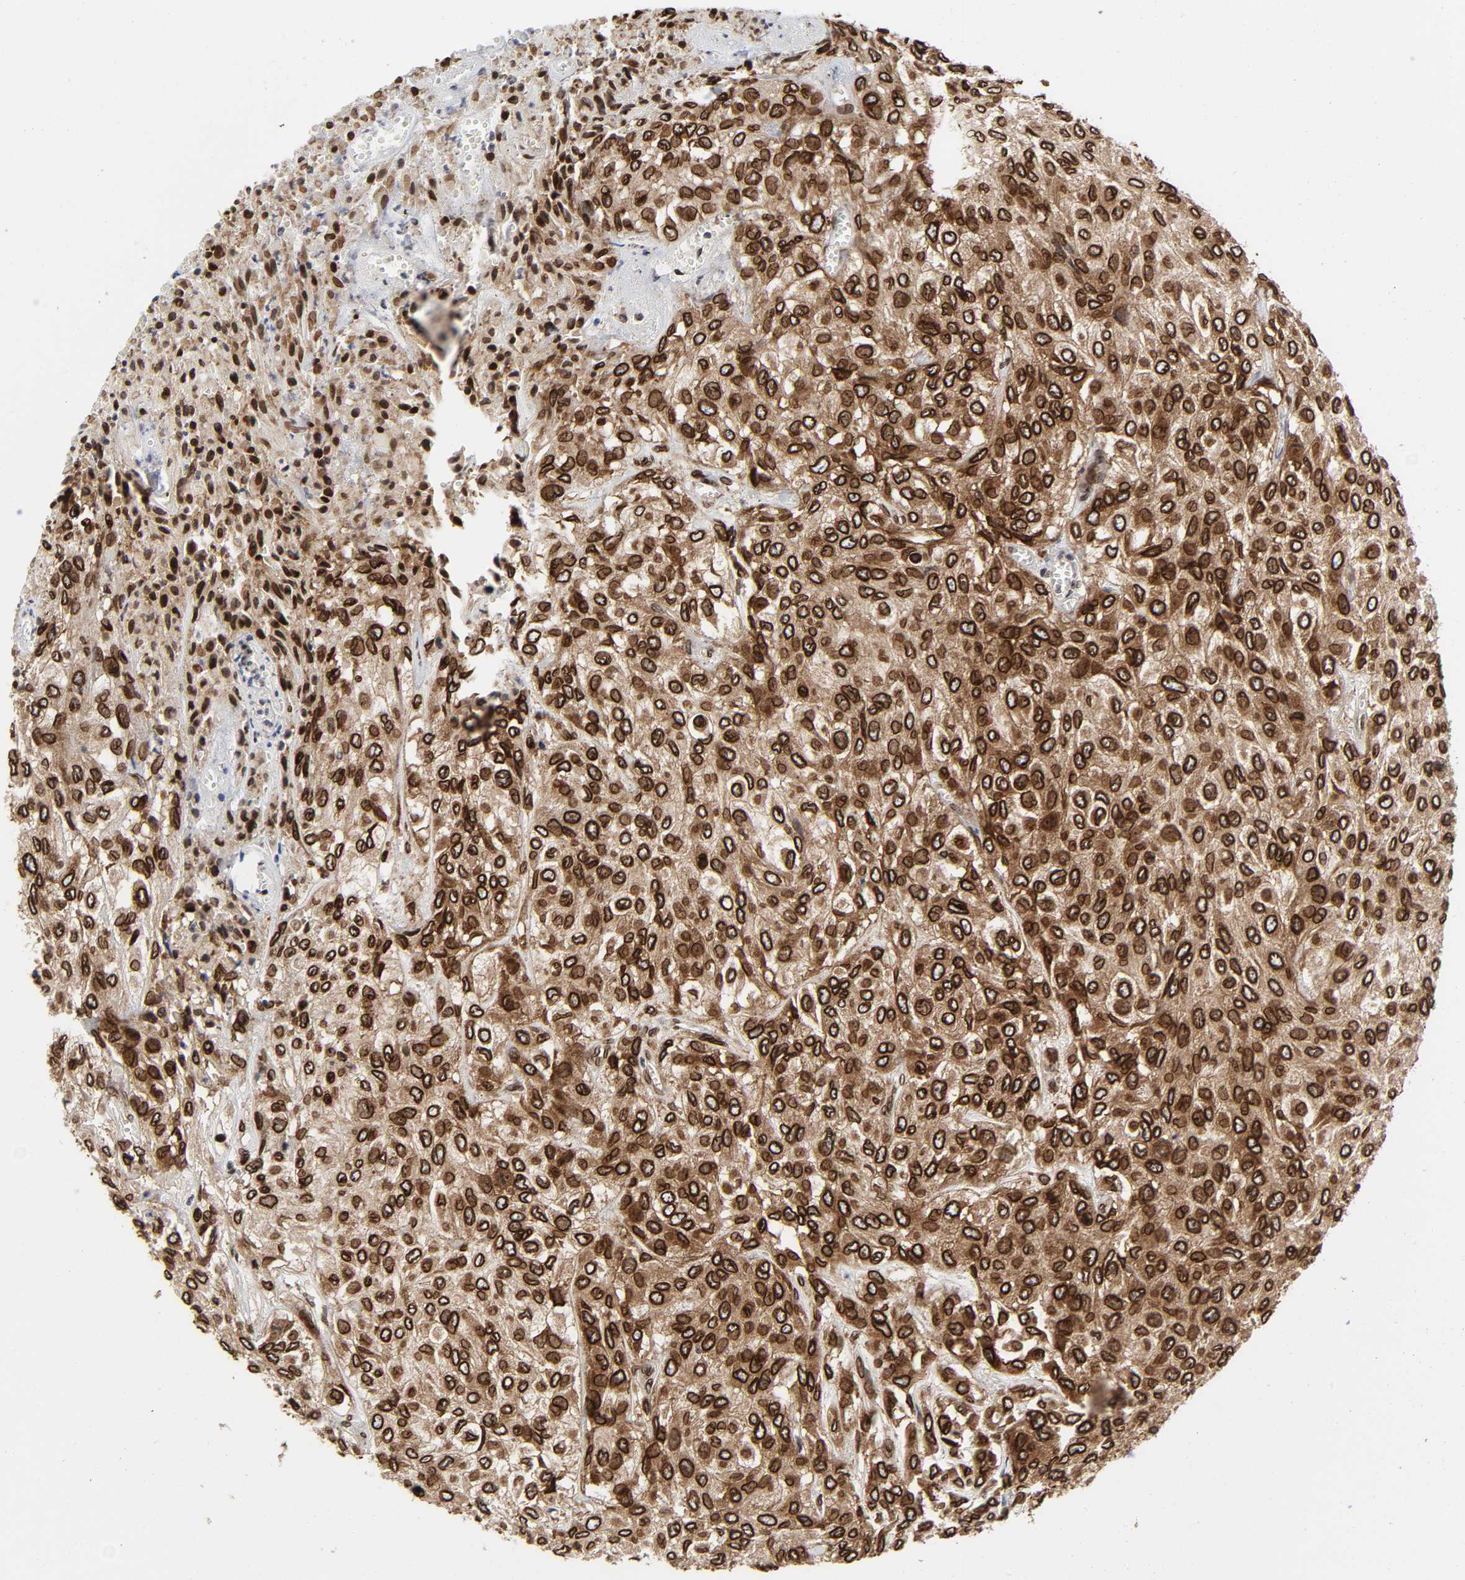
{"staining": {"intensity": "strong", "quantity": ">75%", "location": "cytoplasmic/membranous,nuclear"}, "tissue": "urothelial cancer", "cell_type": "Tumor cells", "image_type": "cancer", "snomed": [{"axis": "morphology", "description": "Urothelial carcinoma, High grade"}, {"axis": "topography", "description": "Urinary bladder"}], "caption": "Immunohistochemistry micrograph of neoplastic tissue: urothelial cancer stained using immunohistochemistry (IHC) exhibits high levels of strong protein expression localized specifically in the cytoplasmic/membranous and nuclear of tumor cells, appearing as a cytoplasmic/membranous and nuclear brown color.", "gene": "RANGAP1", "patient": {"sex": "male", "age": 57}}